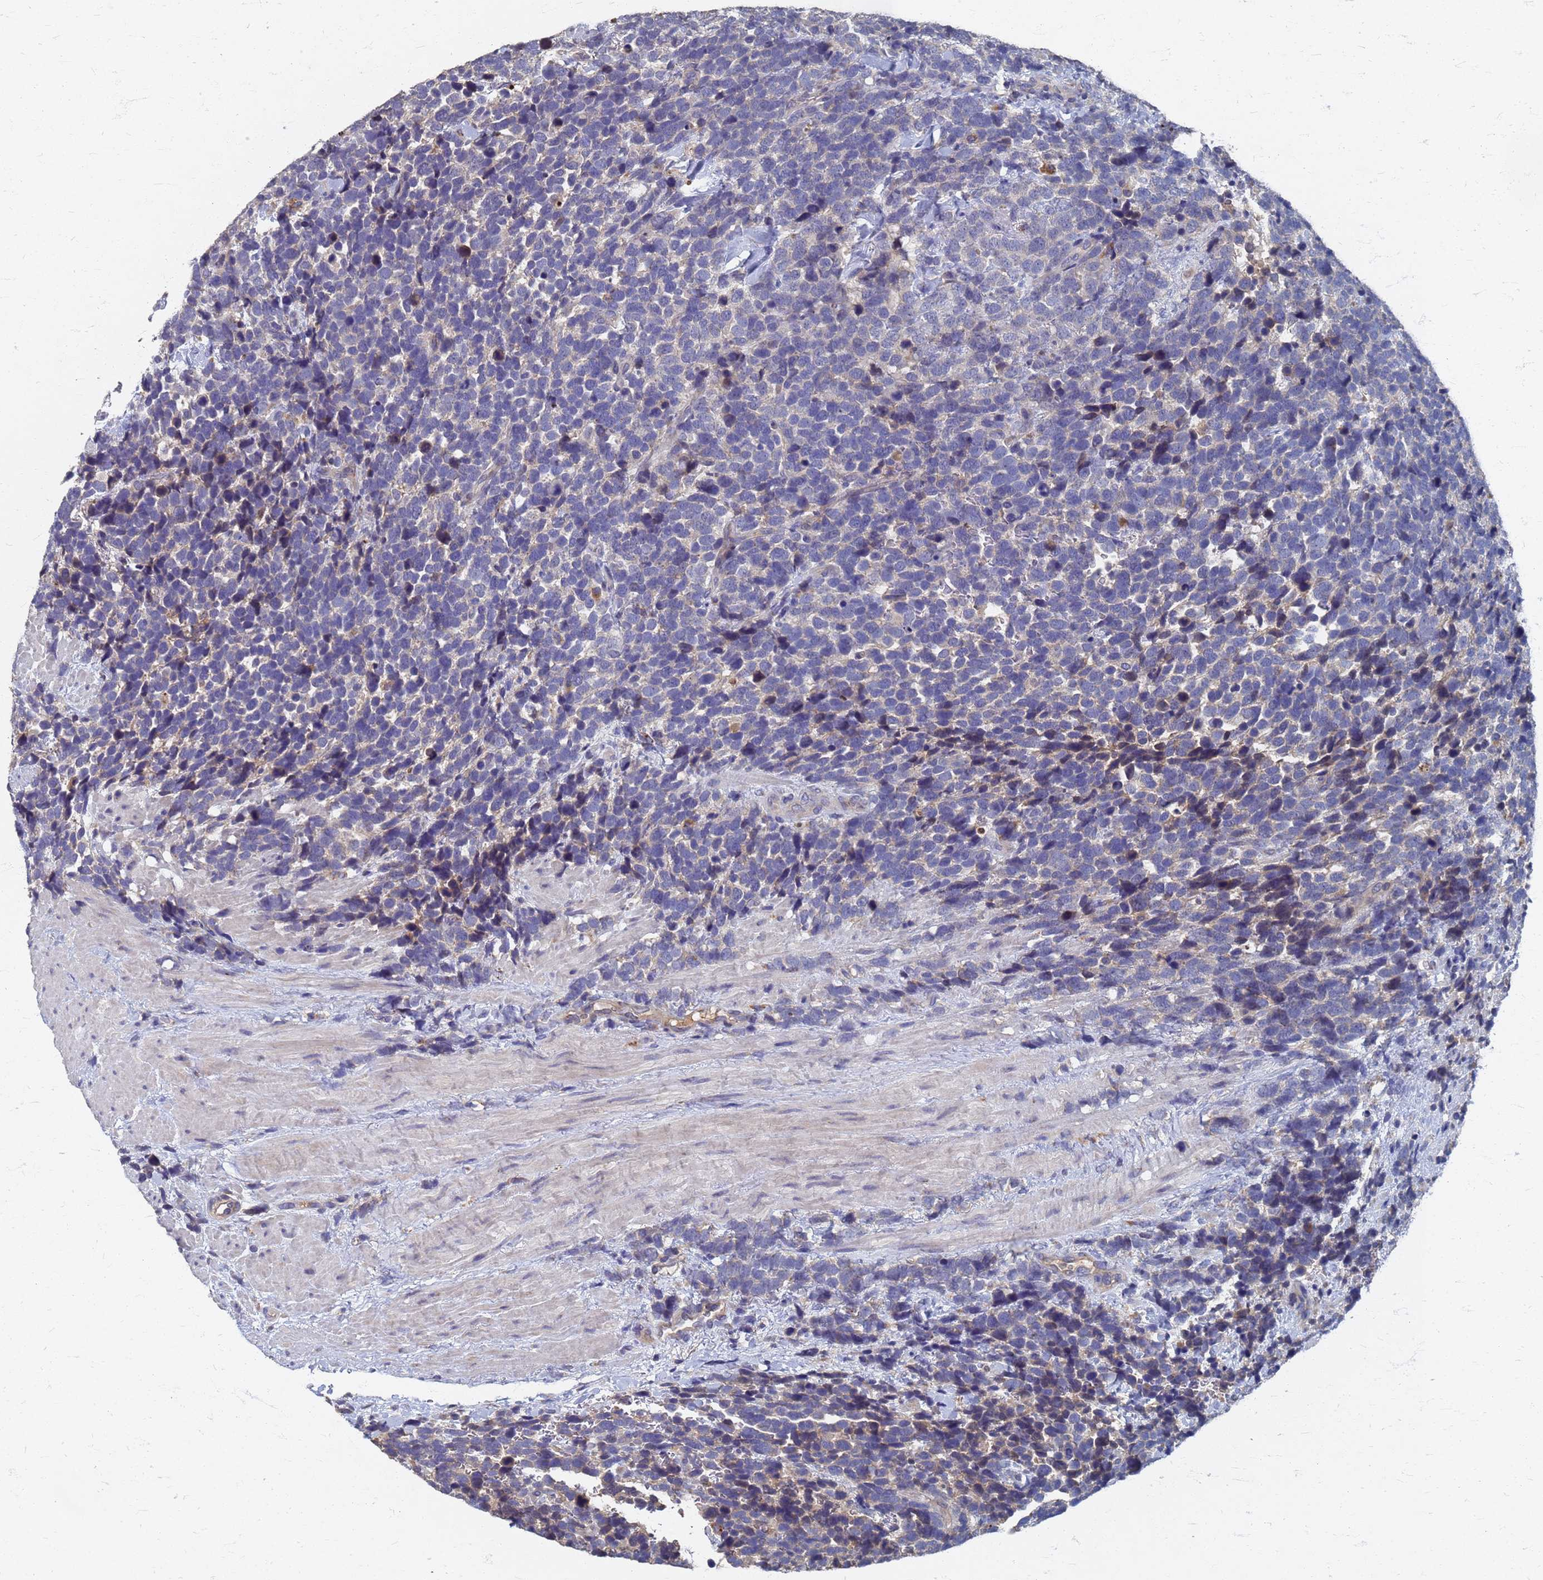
{"staining": {"intensity": "negative", "quantity": "none", "location": "none"}, "tissue": "urothelial cancer", "cell_type": "Tumor cells", "image_type": "cancer", "snomed": [{"axis": "morphology", "description": "Urothelial carcinoma, High grade"}, {"axis": "topography", "description": "Urinary bladder"}], "caption": "IHC image of neoplastic tissue: urothelial cancer stained with DAB reveals no significant protein positivity in tumor cells.", "gene": "KRCC1", "patient": {"sex": "female", "age": 82}}